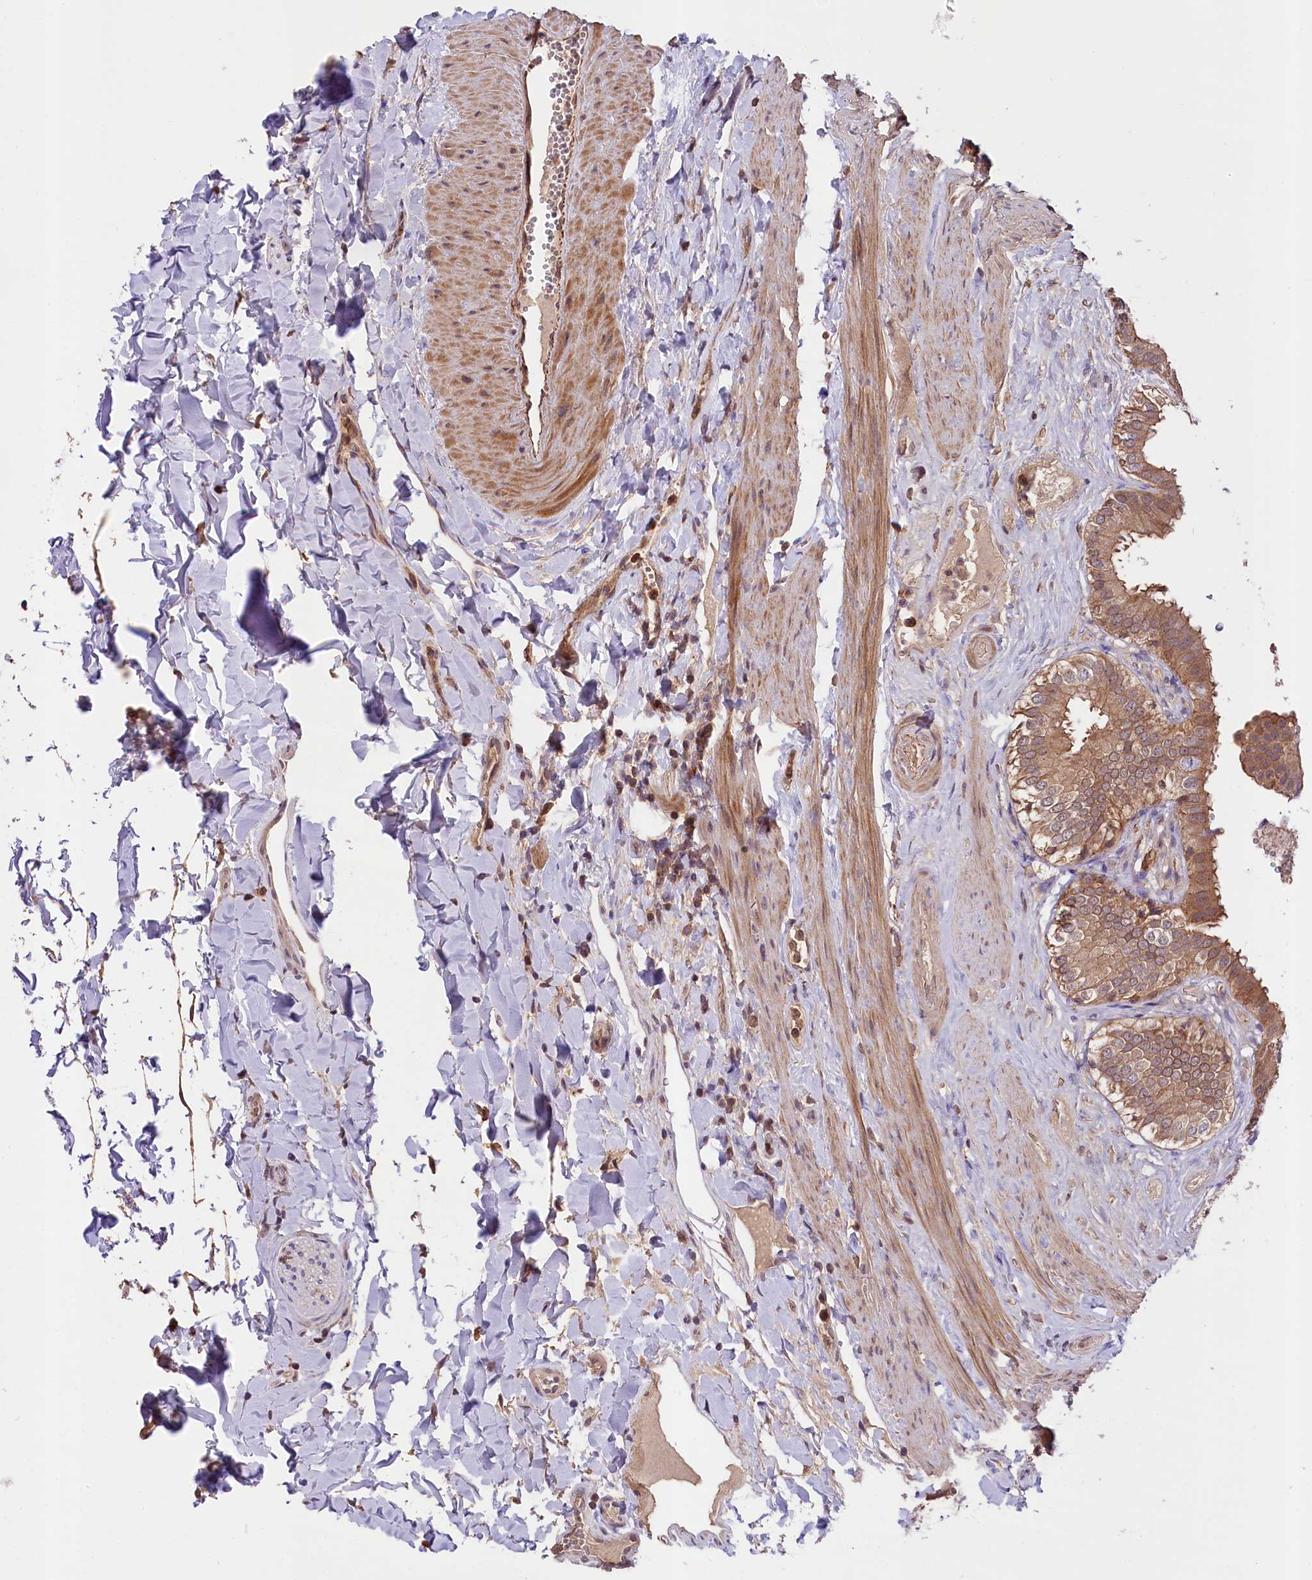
{"staining": {"intensity": "moderate", "quantity": ">75%", "location": "cytoplasmic/membranous,nuclear"}, "tissue": "gallbladder", "cell_type": "Glandular cells", "image_type": "normal", "snomed": [{"axis": "morphology", "description": "Normal tissue, NOS"}, {"axis": "topography", "description": "Gallbladder"}], "caption": "Immunohistochemistry (DAB) staining of benign human gallbladder displays moderate cytoplasmic/membranous,nuclear protein positivity in about >75% of glandular cells.", "gene": "SKIDA1", "patient": {"sex": "female", "age": 61}}